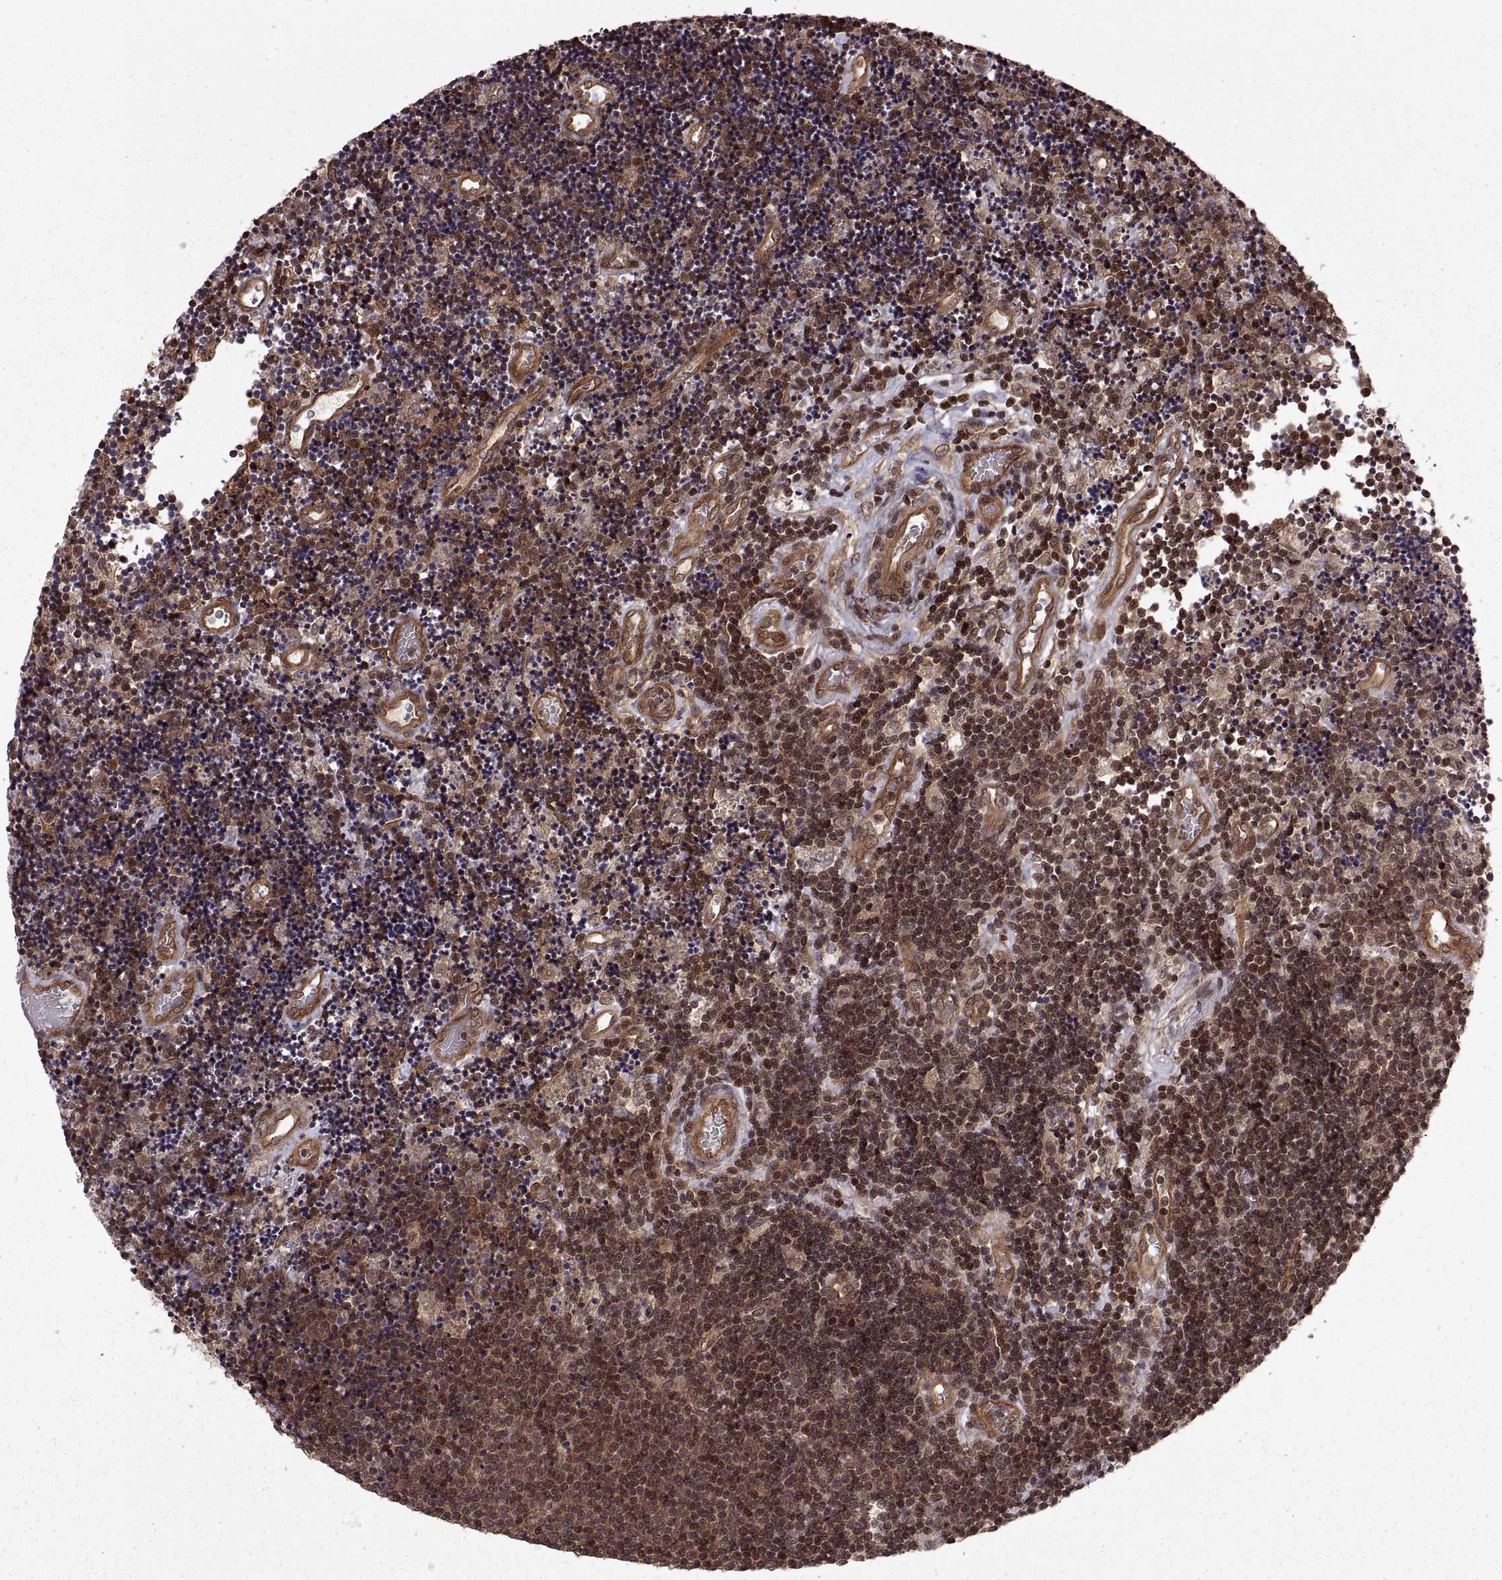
{"staining": {"intensity": "strong", "quantity": ">75%", "location": "cytoplasmic/membranous"}, "tissue": "lymphoma", "cell_type": "Tumor cells", "image_type": "cancer", "snomed": [{"axis": "morphology", "description": "Malignant lymphoma, non-Hodgkin's type, Low grade"}, {"axis": "topography", "description": "Brain"}], "caption": "This image reveals immunohistochemistry (IHC) staining of human malignant lymphoma, non-Hodgkin's type (low-grade), with high strong cytoplasmic/membranous expression in approximately >75% of tumor cells.", "gene": "DEDD", "patient": {"sex": "female", "age": 66}}